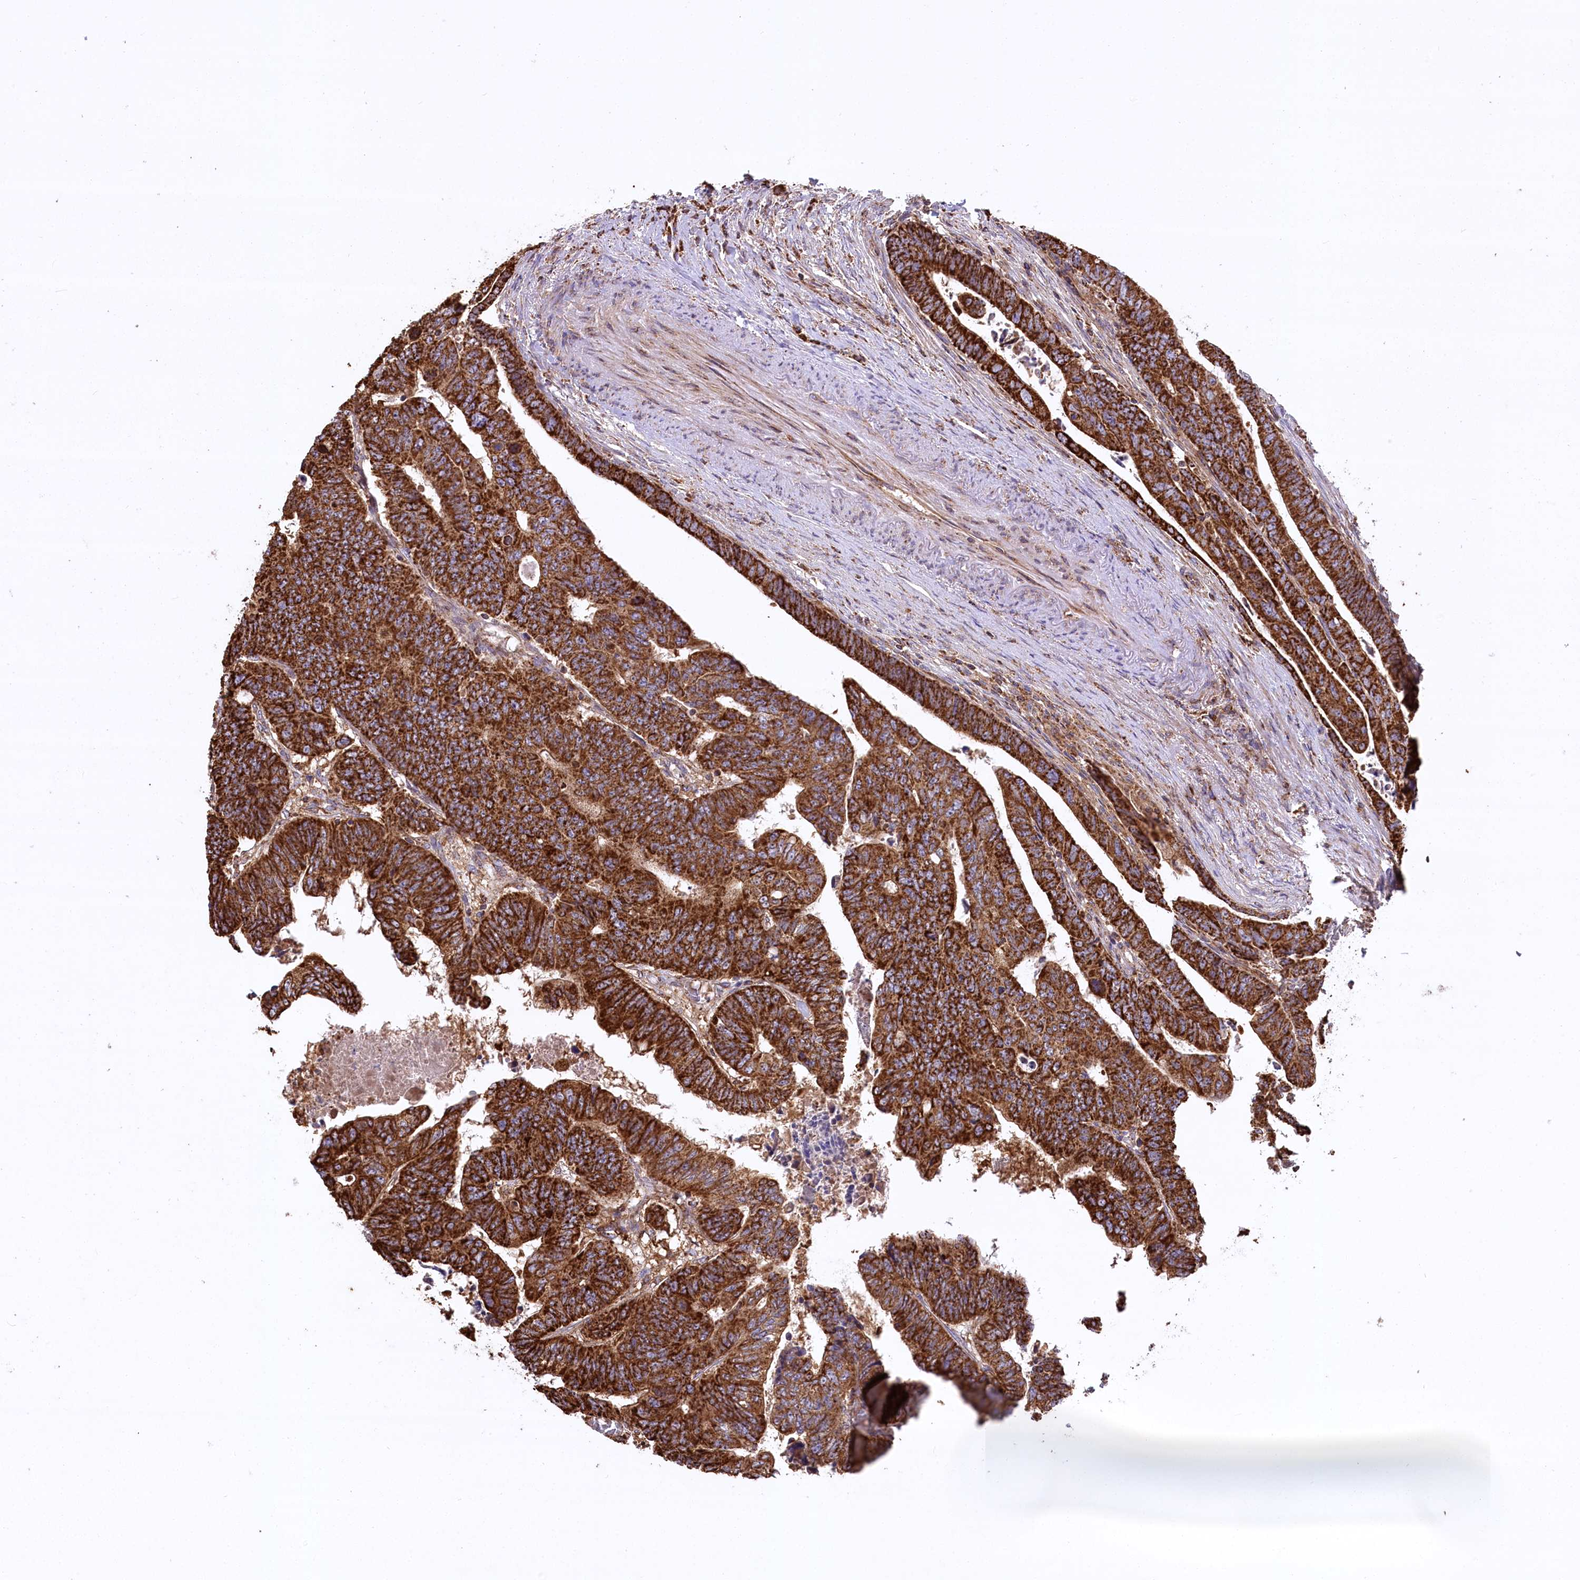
{"staining": {"intensity": "strong", "quantity": ">75%", "location": "cytoplasmic/membranous"}, "tissue": "colorectal cancer", "cell_type": "Tumor cells", "image_type": "cancer", "snomed": [{"axis": "morphology", "description": "Normal tissue, NOS"}, {"axis": "morphology", "description": "Adenocarcinoma, NOS"}, {"axis": "topography", "description": "Rectum"}], "caption": "Colorectal adenocarcinoma tissue shows strong cytoplasmic/membranous positivity in approximately >75% of tumor cells", "gene": "CARD19", "patient": {"sex": "female", "age": 65}}